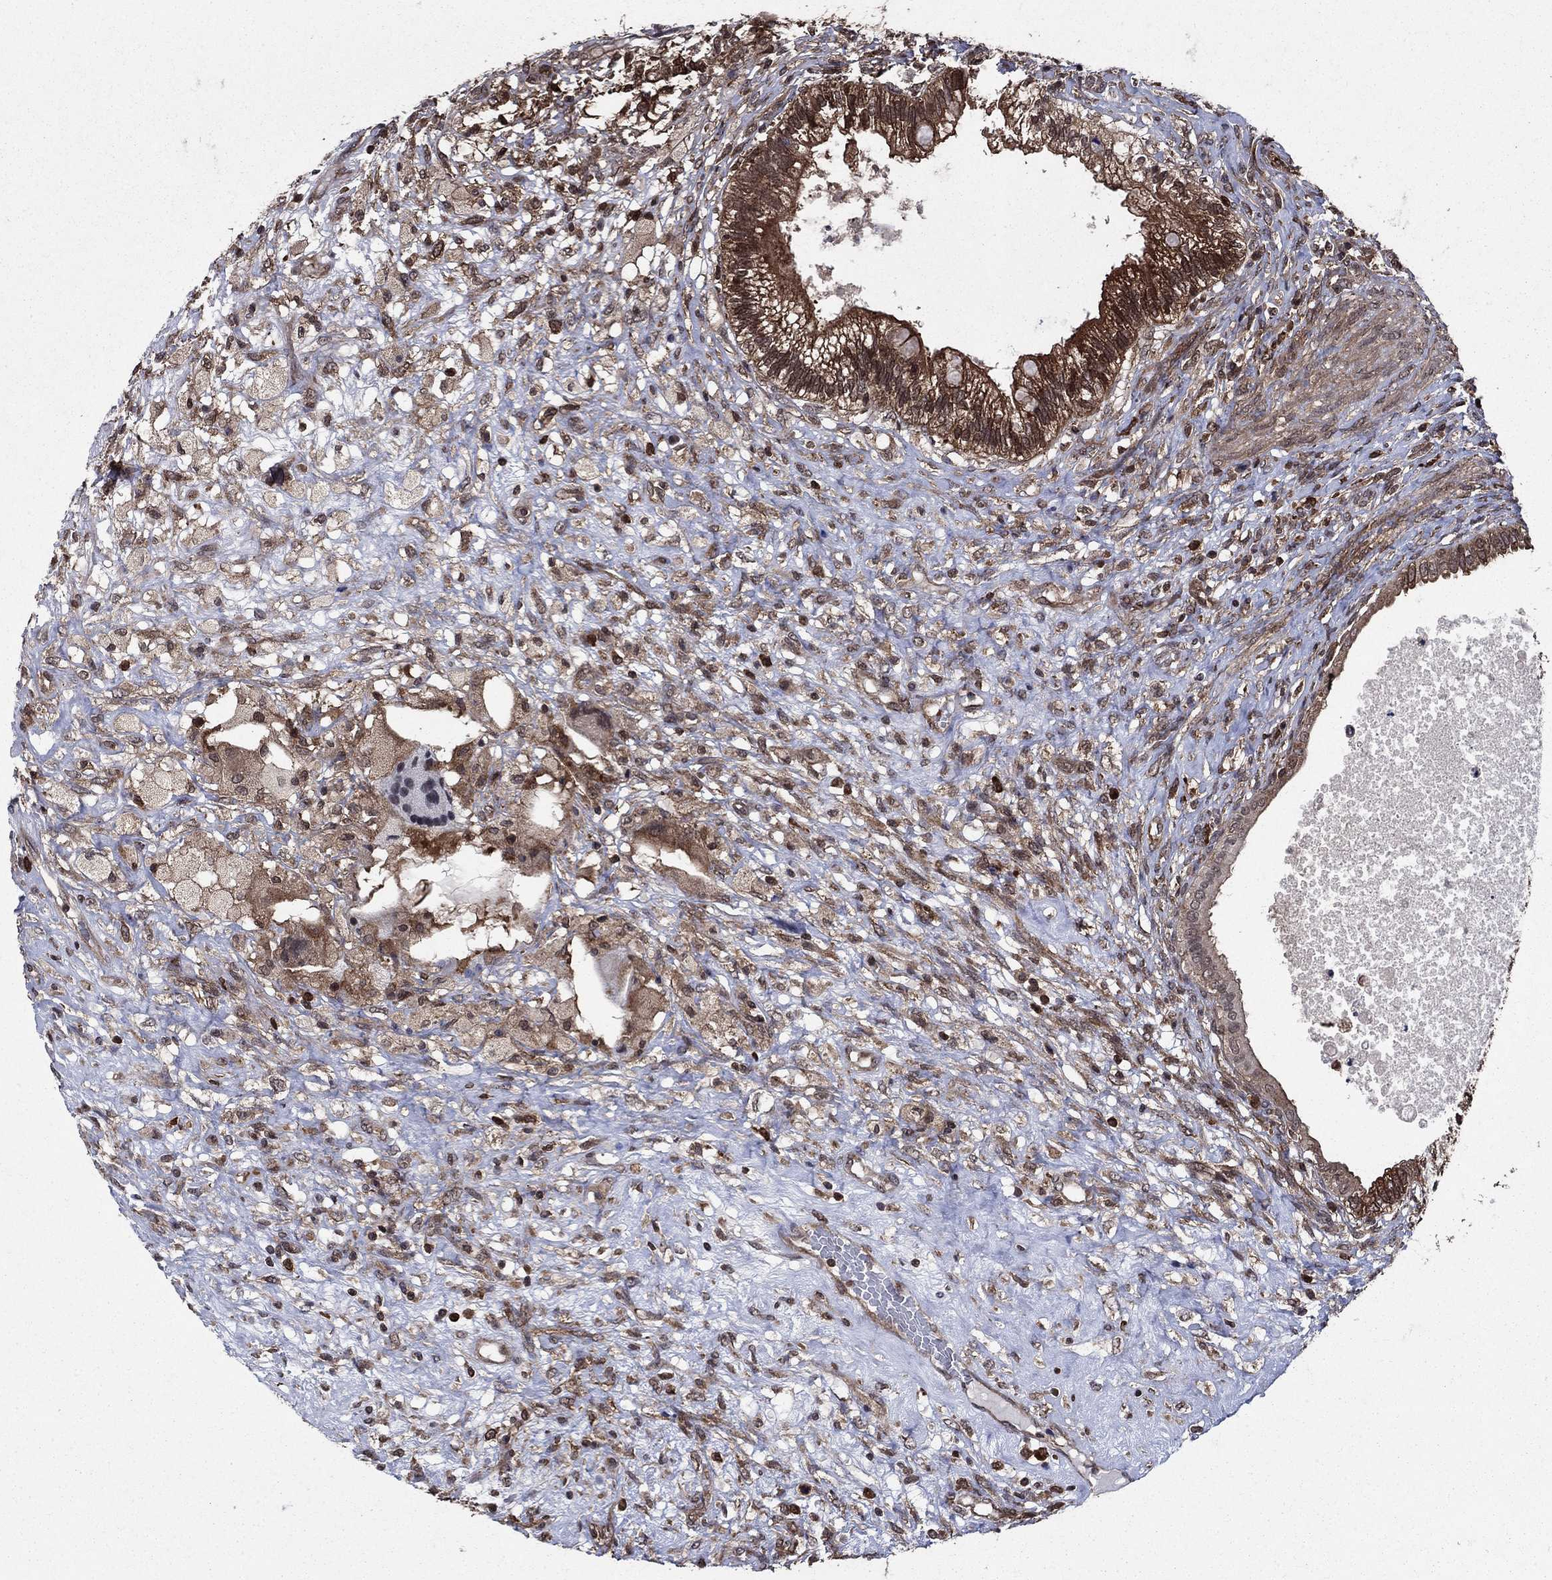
{"staining": {"intensity": "strong", "quantity": ">75%", "location": "cytoplasmic/membranous"}, "tissue": "testis cancer", "cell_type": "Tumor cells", "image_type": "cancer", "snomed": [{"axis": "morphology", "description": "Seminoma, NOS"}, {"axis": "morphology", "description": "Carcinoma, Embryonal, NOS"}, {"axis": "topography", "description": "Testis"}], "caption": "Immunohistochemical staining of testis embryonal carcinoma shows strong cytoplasmic/membranous protein positivity in about >75% of tumor cells.", "gene": "CACYBP", "patient": {"sex": "male", "age": 41}}